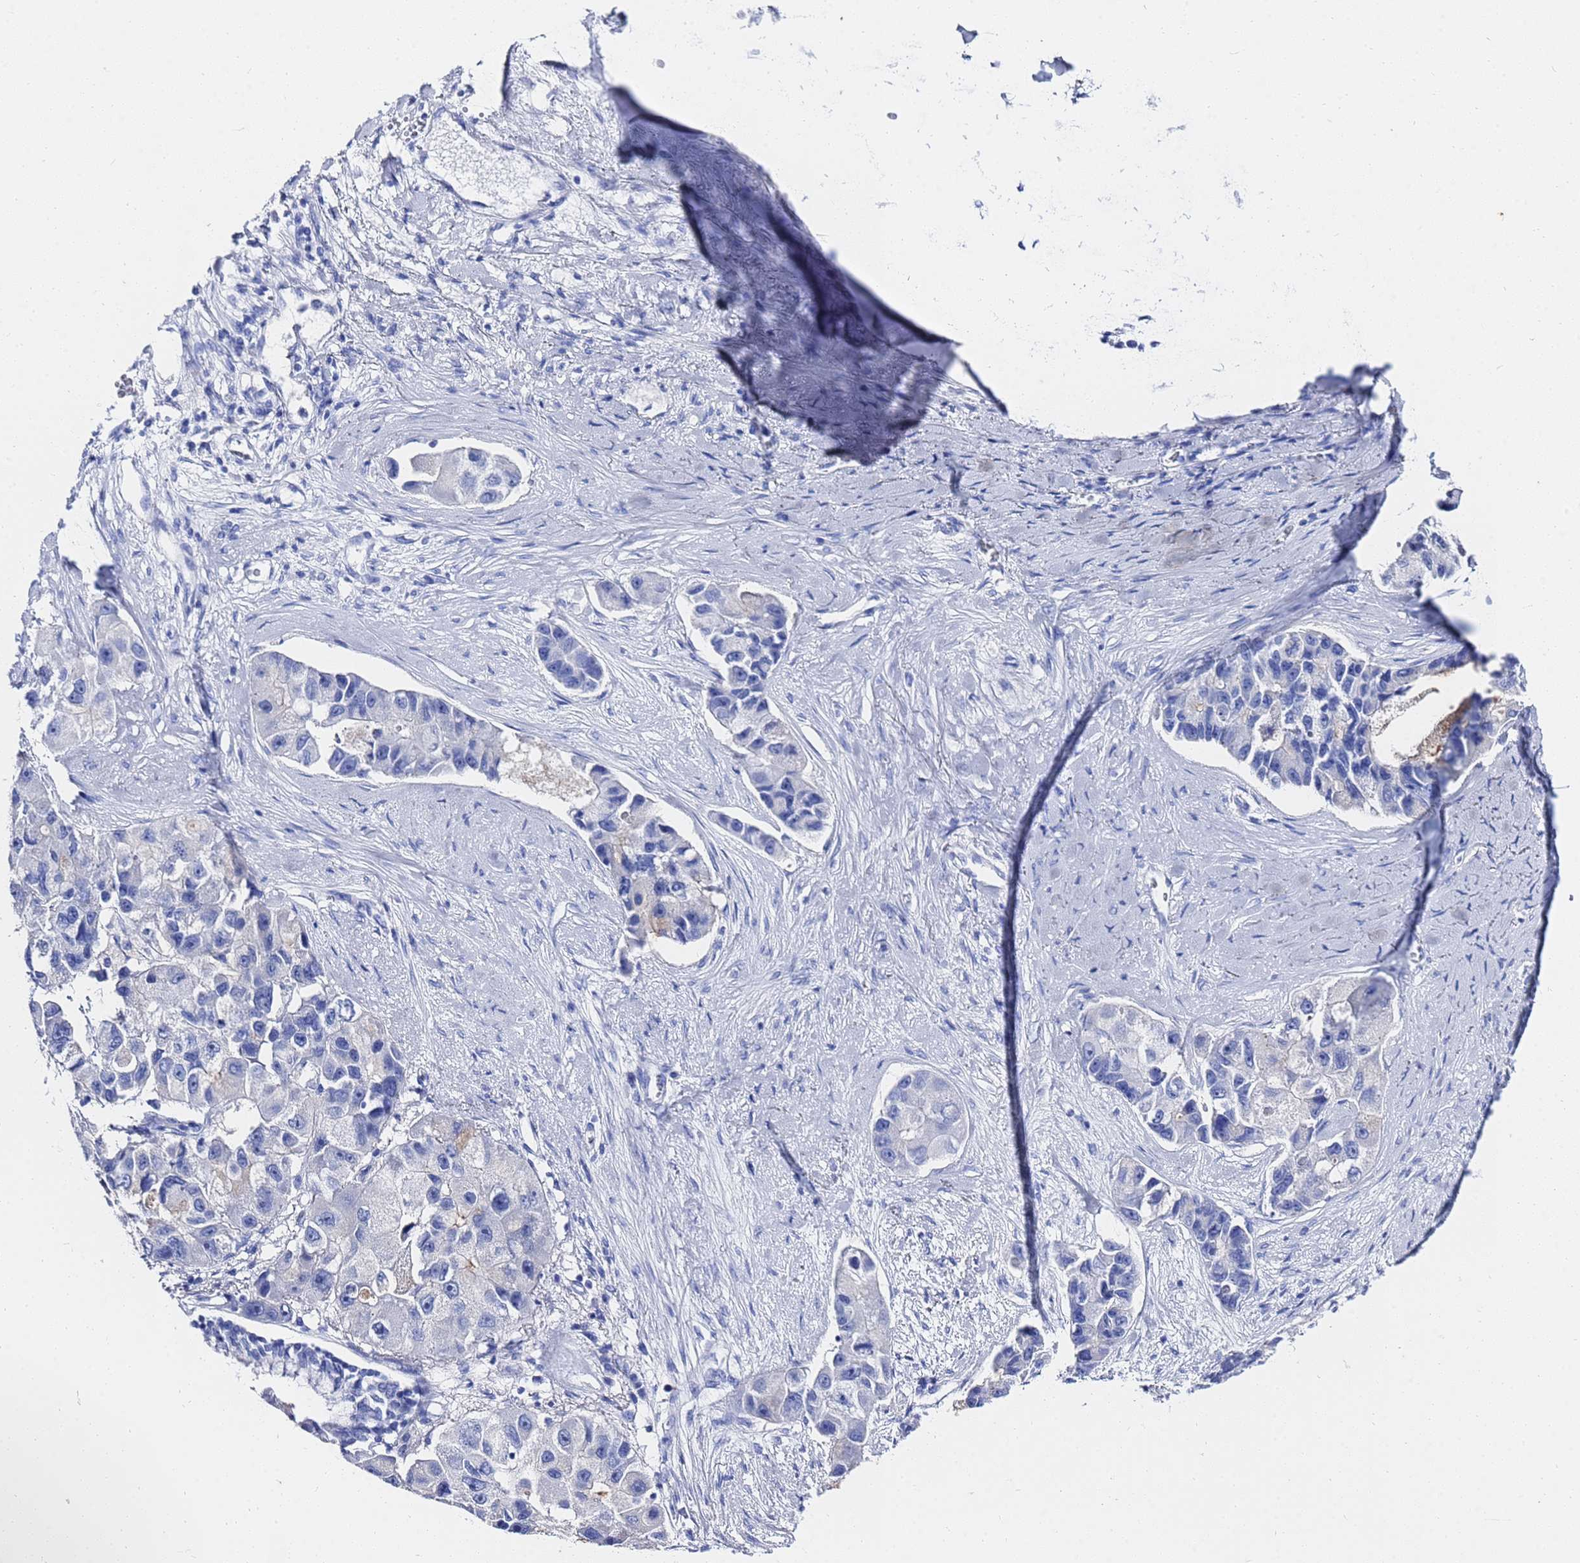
{"staining": {"intensity": "negative", "quantity": "none", "location": "none"}, "tissue": "lung cancer", "cell_type": "Tumor cells", "image_type": "cancer", "snomed": [{"axis": "morphology", "description": "Adenocarcinoma, NOS"}, {"axis": "topography", "description": "Lung"}], "caption": "DAB (3,3'-diaminobenzidine) immunohistochemical staining of human lung adenocarcinoma displays no significant expression in tumor cells.", "gene": "GGT1", "patient": {"sex": "female", "age": 54}}